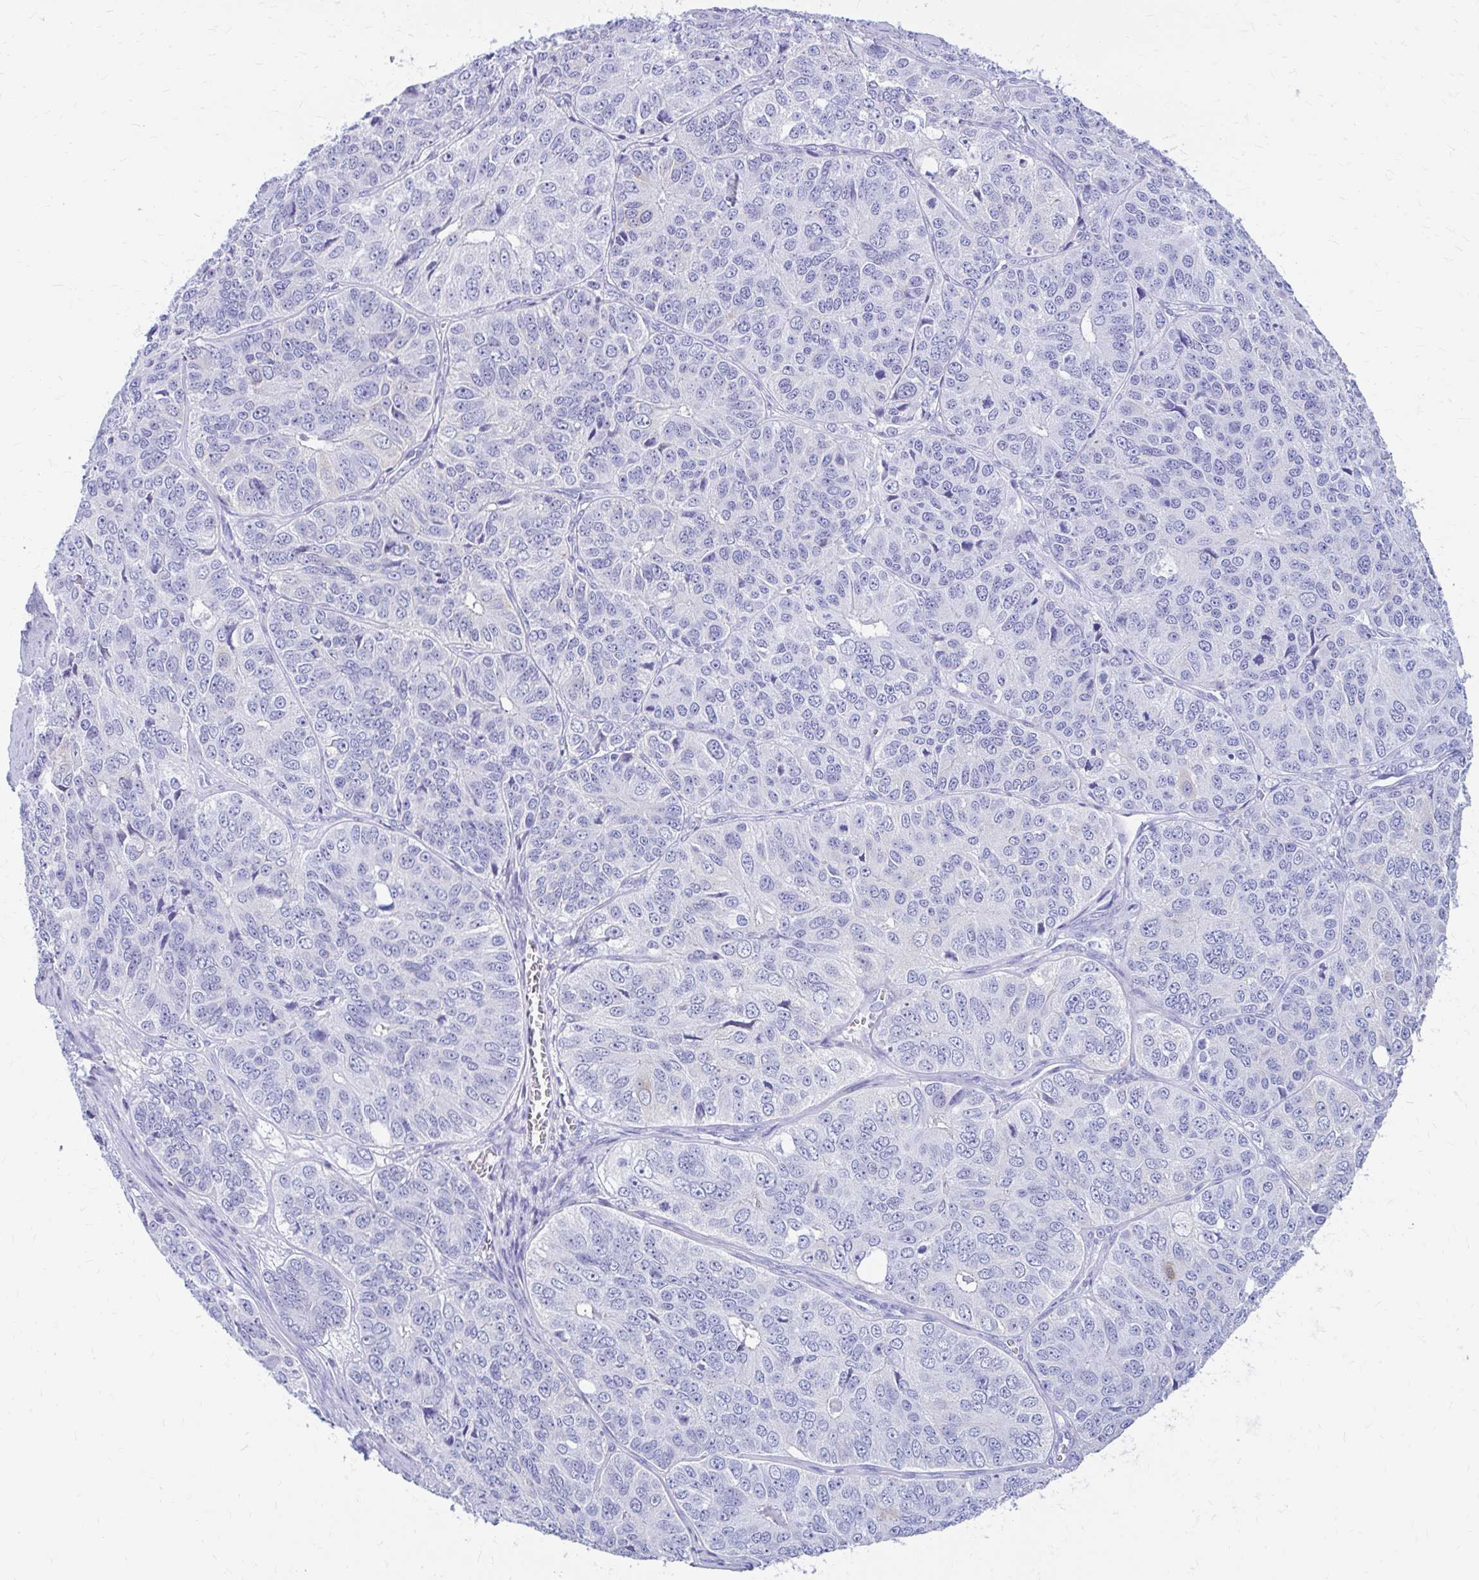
{"staining": {"intensity": "negative", "quantity": "none", "location": "none"}, "tissue": "ovarian cancer", "cell_type": "Tumor cells", "image_type": "cancer", "snomed": [{"axis": "morphology", "description": "Carcinoma, endometroid"}, {"axis": "topography", "description": "Ovary"}], "caption": "Tumor cells are negative for brown protein staining in ovarian cancer (endometroid carcinoma). (DAB (3,3'-diaminobenzidine) IHC with hematoxylin counter stain).", "gene": "NSG2", "patient": {"sex": "female", "age": 51}}